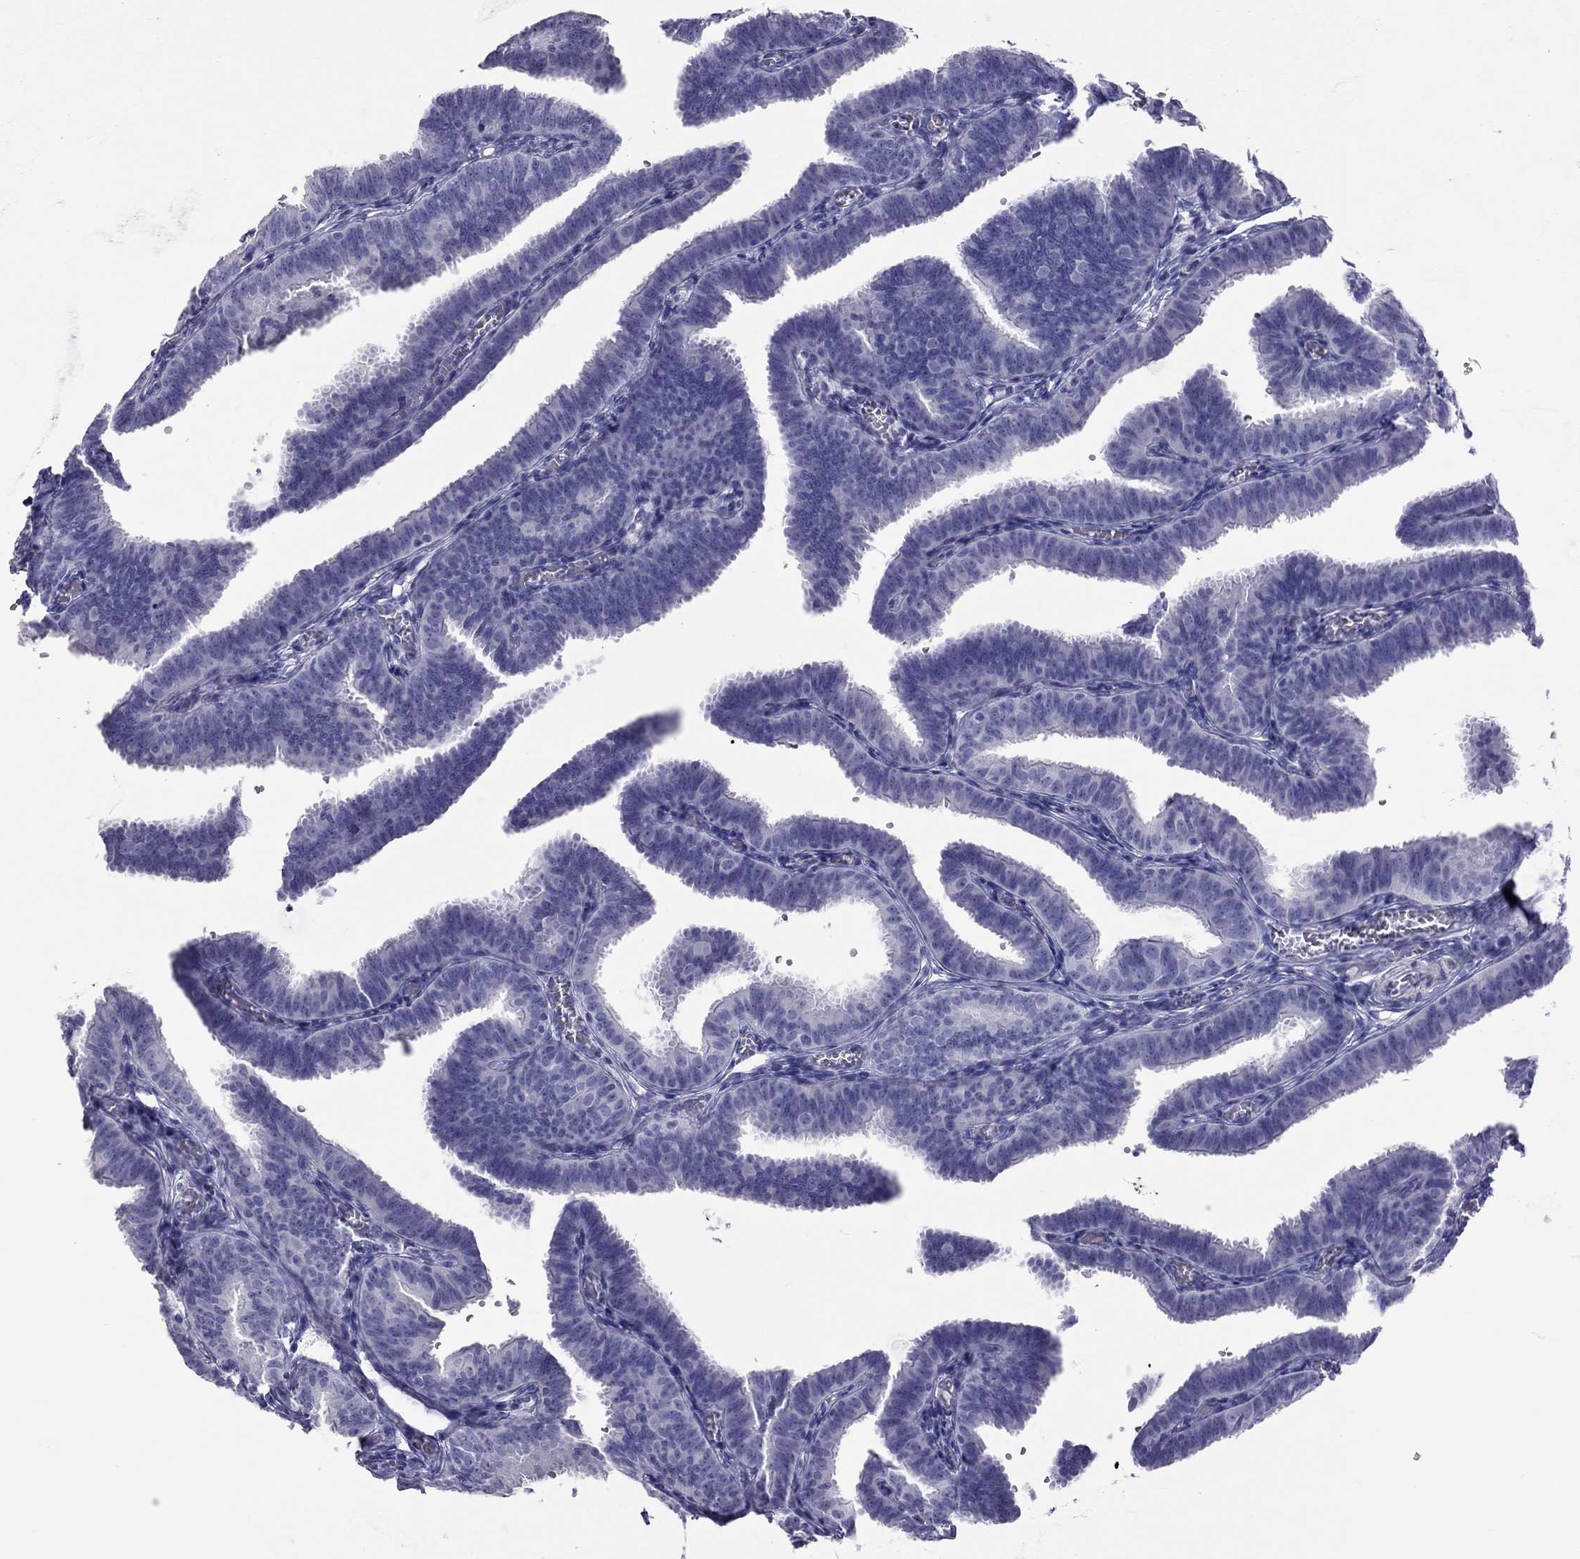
{"staining": {"intensity": "negative", "quantity": "none", "location": "none"}, "tissue": "fallopian tube", "cell_type": "Glandular cells", "image_type": "normal", "snomed": [{"axis": "morphology", "description": "Normal tissue, NOS"}, {"axis": "topography", "description": "Fallopian tube"}], "caption": "IHC histopathology image of normal human fallopian tube stained for a protein (brown), which exhibits no expression in glandular cells.", "gene": "STAG3", "patient": {"sex": "female", "age": 25}}